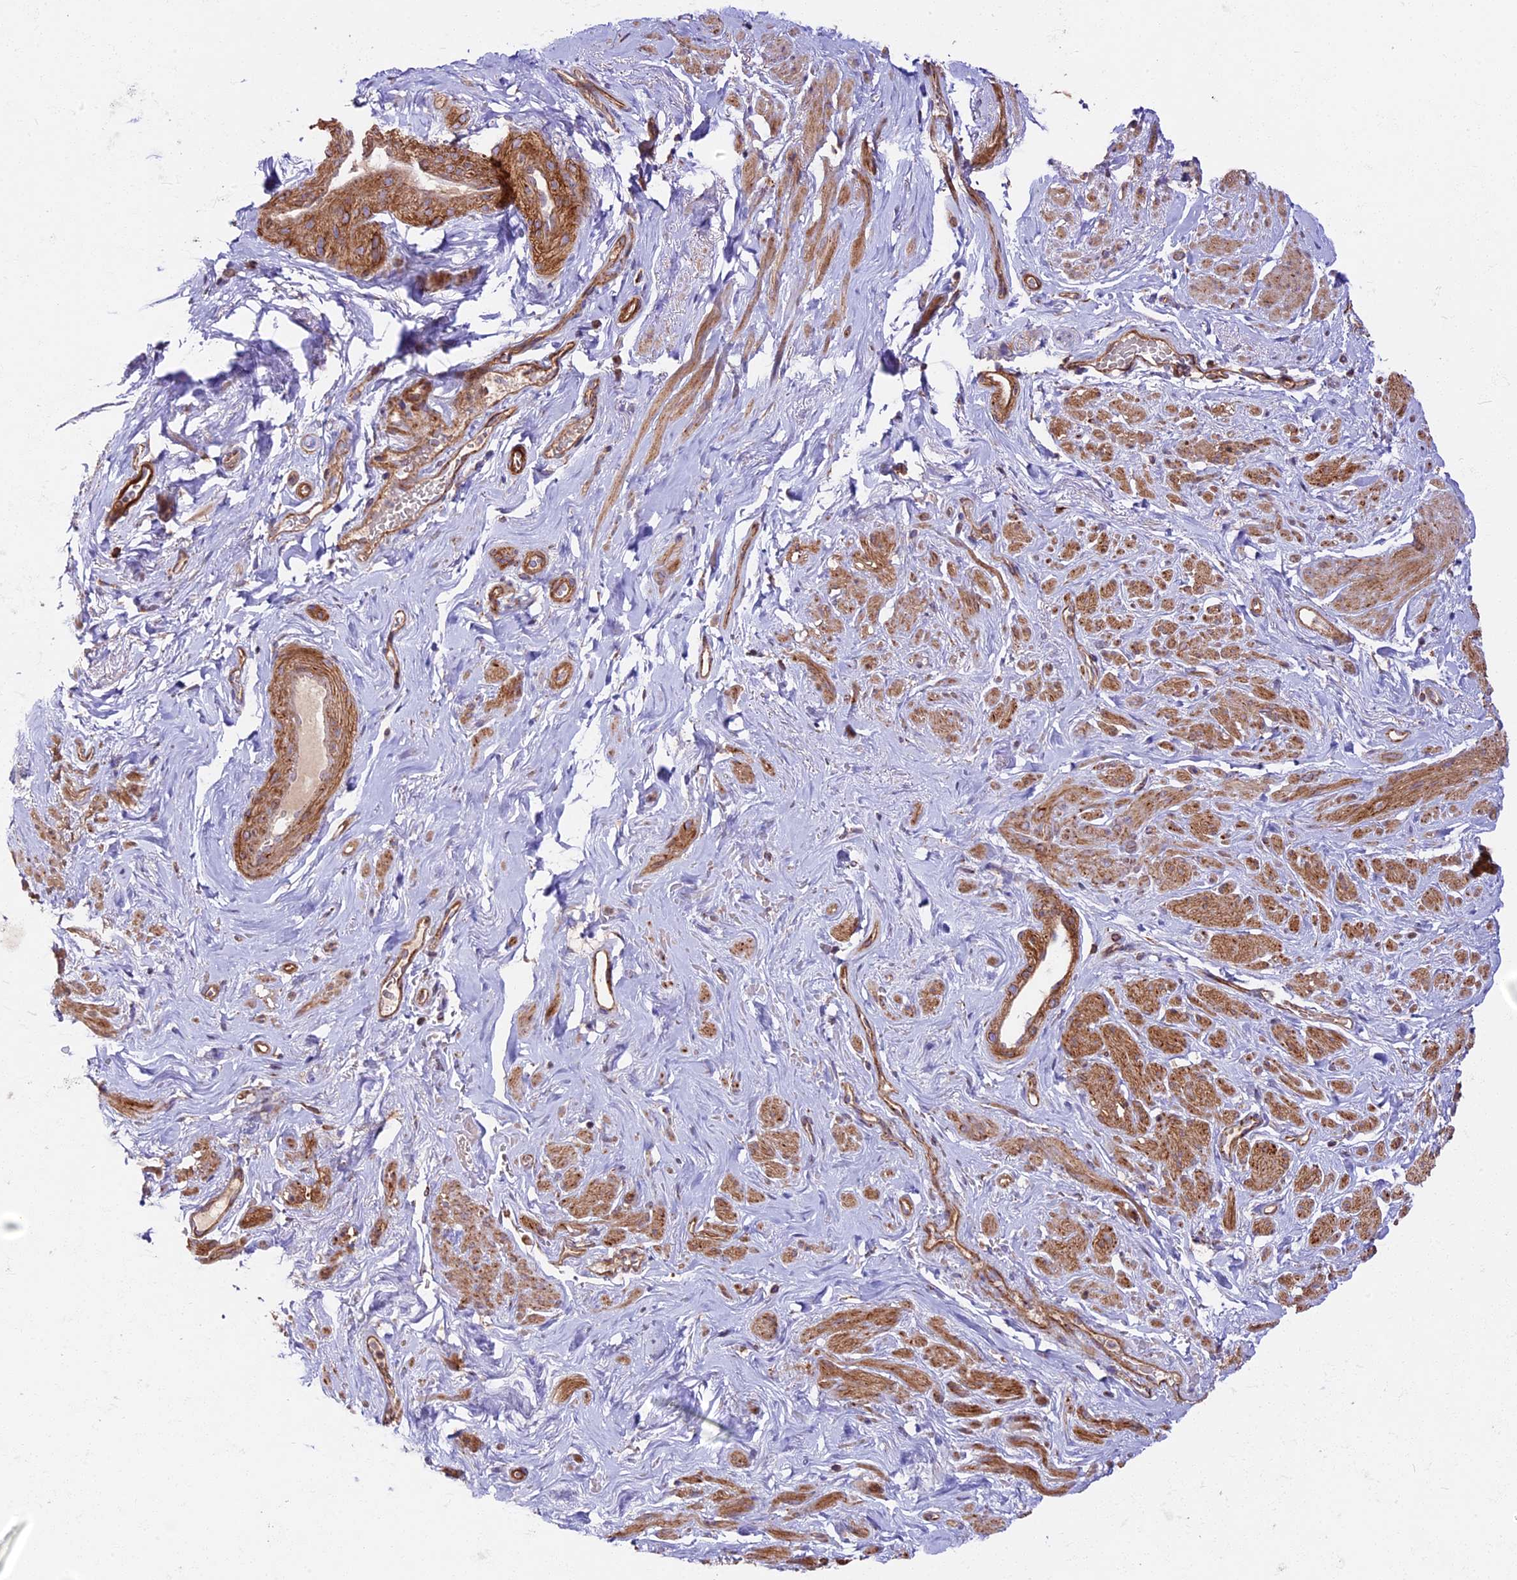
{"staining": {"intensity": "moderate", "quantity": "25%-75%", "location": "cytoplasmic/membranous"}, "tissue": "smooth muscle", "cell_type": "Smooth muscle cells", "image_type": "normal", "snomed": [{"axis": "morphology", "description": "Normal tissue, NOS"}, {"axis": "topography", "description": "Smooth muscle"}, {"axis": "topography", "description": "Peripheral nerve tissue"}], "caption": "DAB immunohistochemical staining of normal smooth muscle demonstrates moderate cytoplasmic/membranous protein positivity in approximately 25%-75% of smooth muscle cells.", "gene": "NDUFA8", "patient": {"sex": "male", "age": 69}}